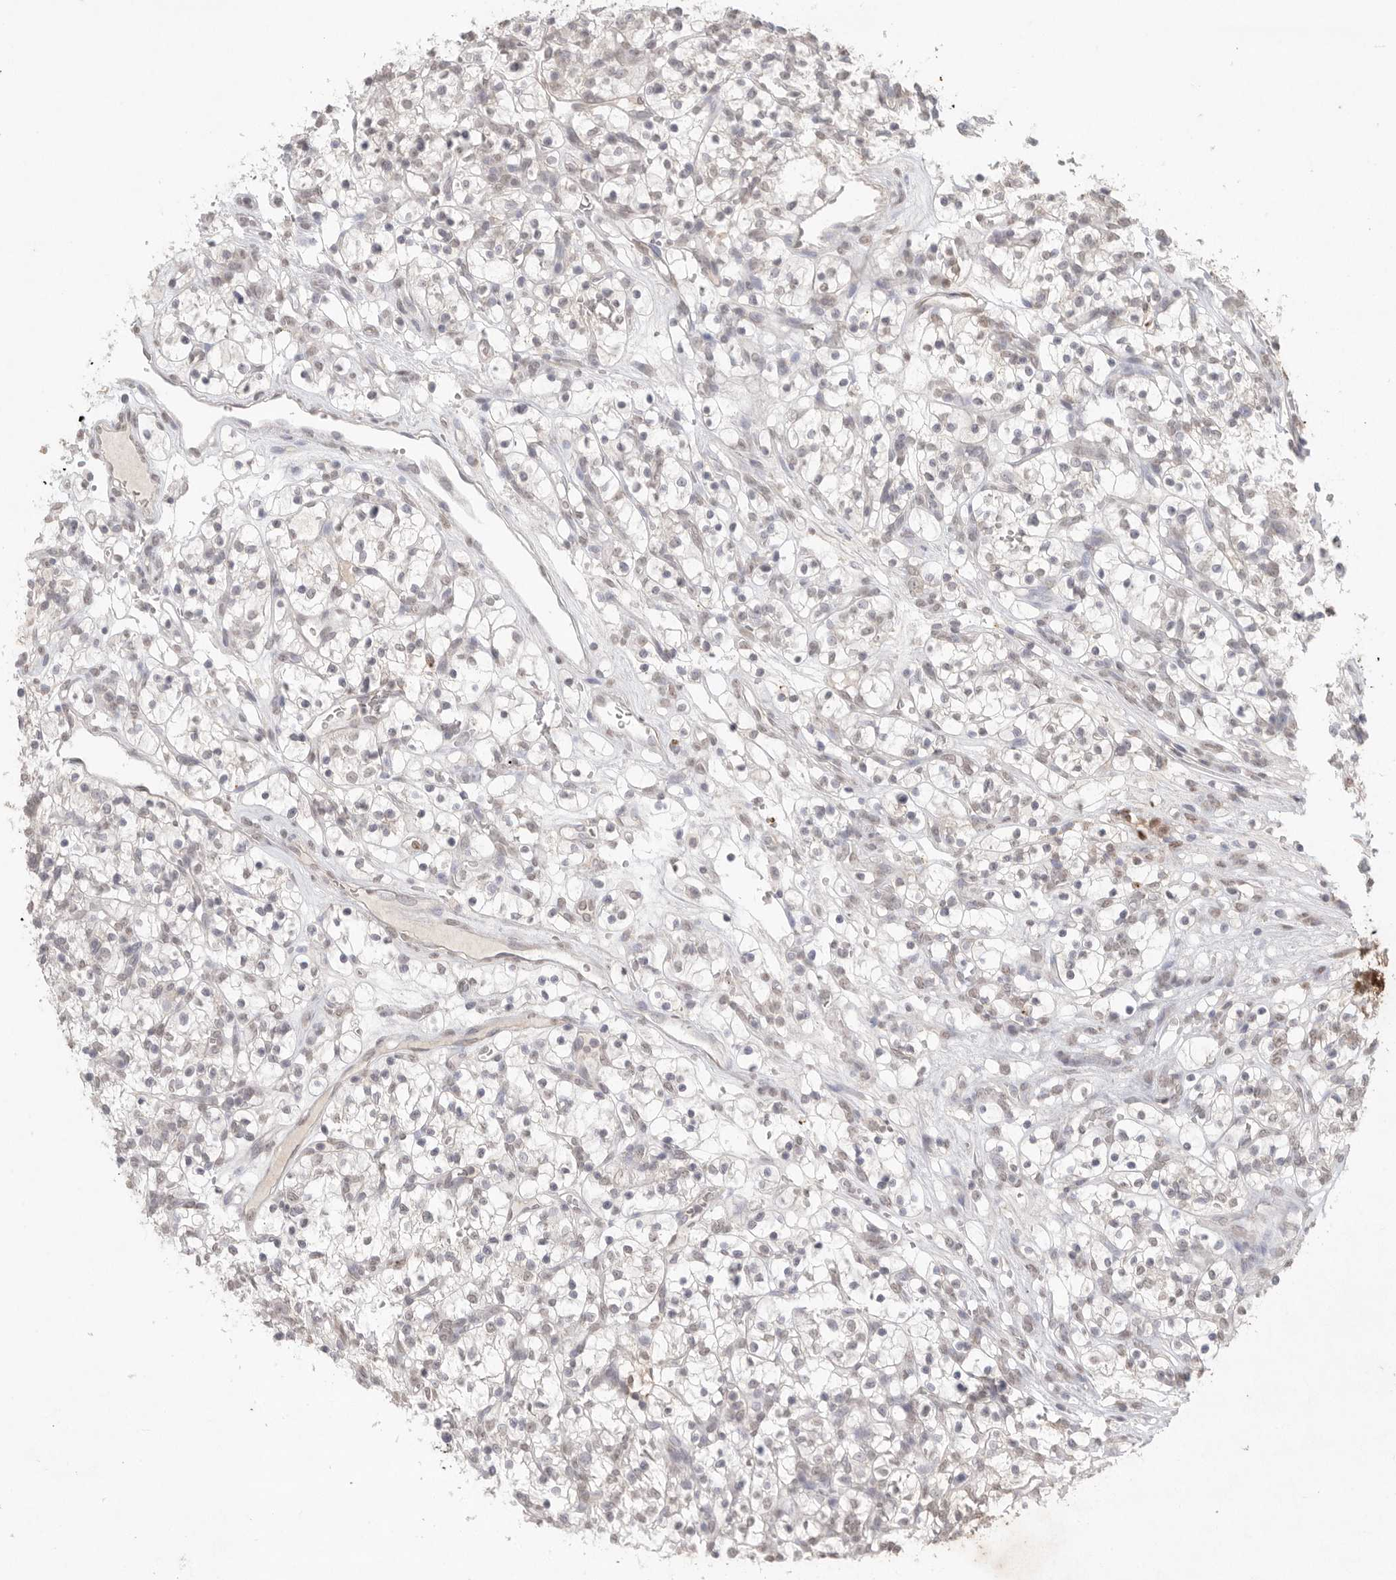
{"staining": {"intensity": "weak", "quantity": "25%-75%", "location": "nuclear"}, "tissue": "renal cancer", "cell_type": "Tumor cells", "image_type": "cancer", "snomed": [{"axis": "morphology", "description": "Adenocarcinoma, NOS"}, {"axis": "topography", "description": "Kidney"}], "caption": "Protein expression analysis of human renal cancer reveals weak nuclear expression in about 25%-75% of tumor cells.", "gene": "KLK5", "patient": {"sex": "female", "age": 57}}